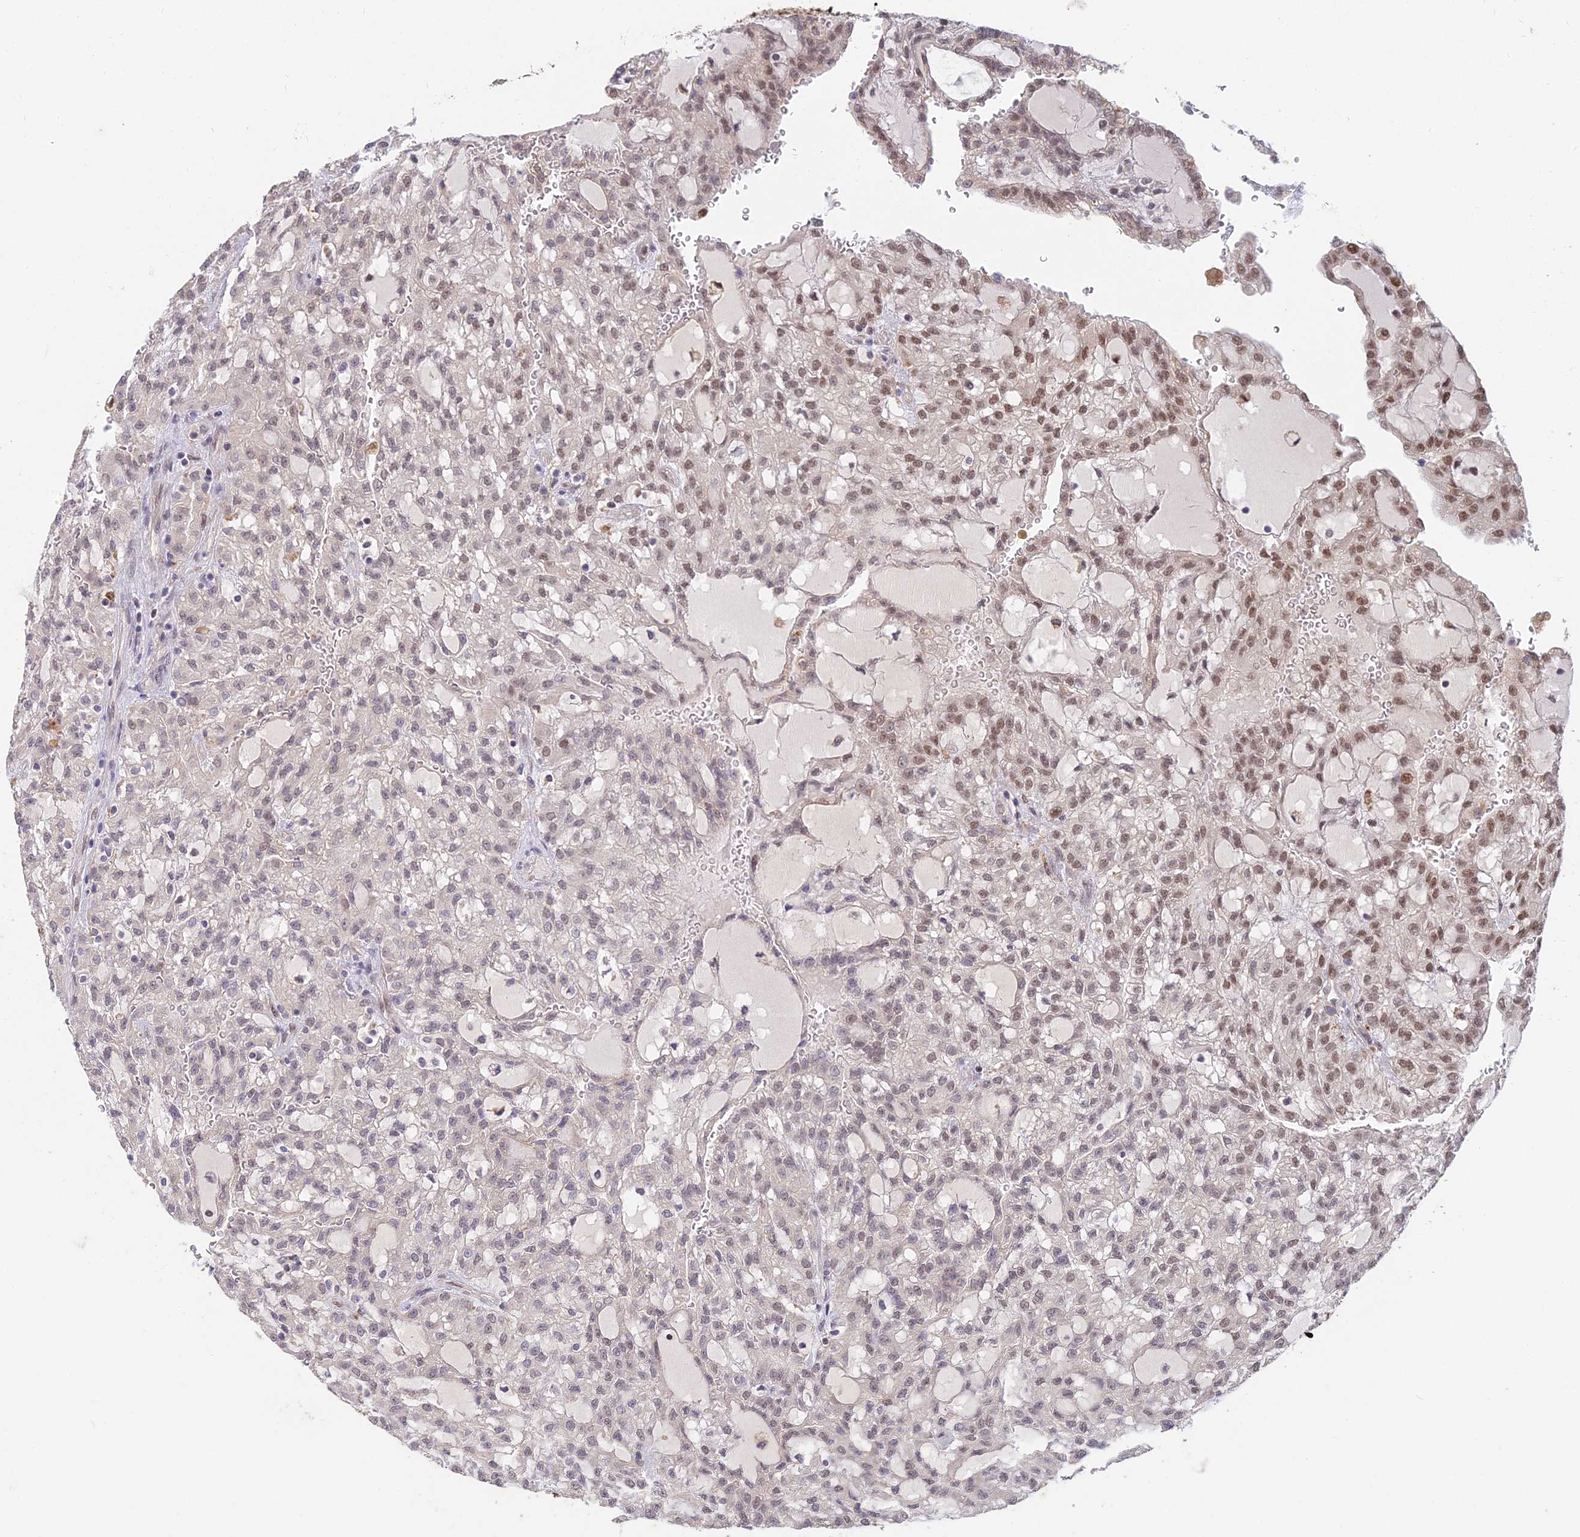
{"staining": {"intensity": "moderate", "quantity": "25%-75%", "location": "nuclear"}, "tissue": "renal cancer", "cell_type": "Tumor cells", "image_type": "cancer", "snomed": [{"axis": "morphology", "description": "Adenocarcinoma, NOS"}, {"axis": "topography", "description": "Kidney"}], "caption": "Immunohistochemistry micrograph of human renal cancer (adenocarcinoma) stained for a protein (brown), which exhibits medium levels of moderate nuclear positivity in about 25%-75% of tumor cells.", "gene": "ABHD17A", "patient": {"sex": "male", "age": 63}}